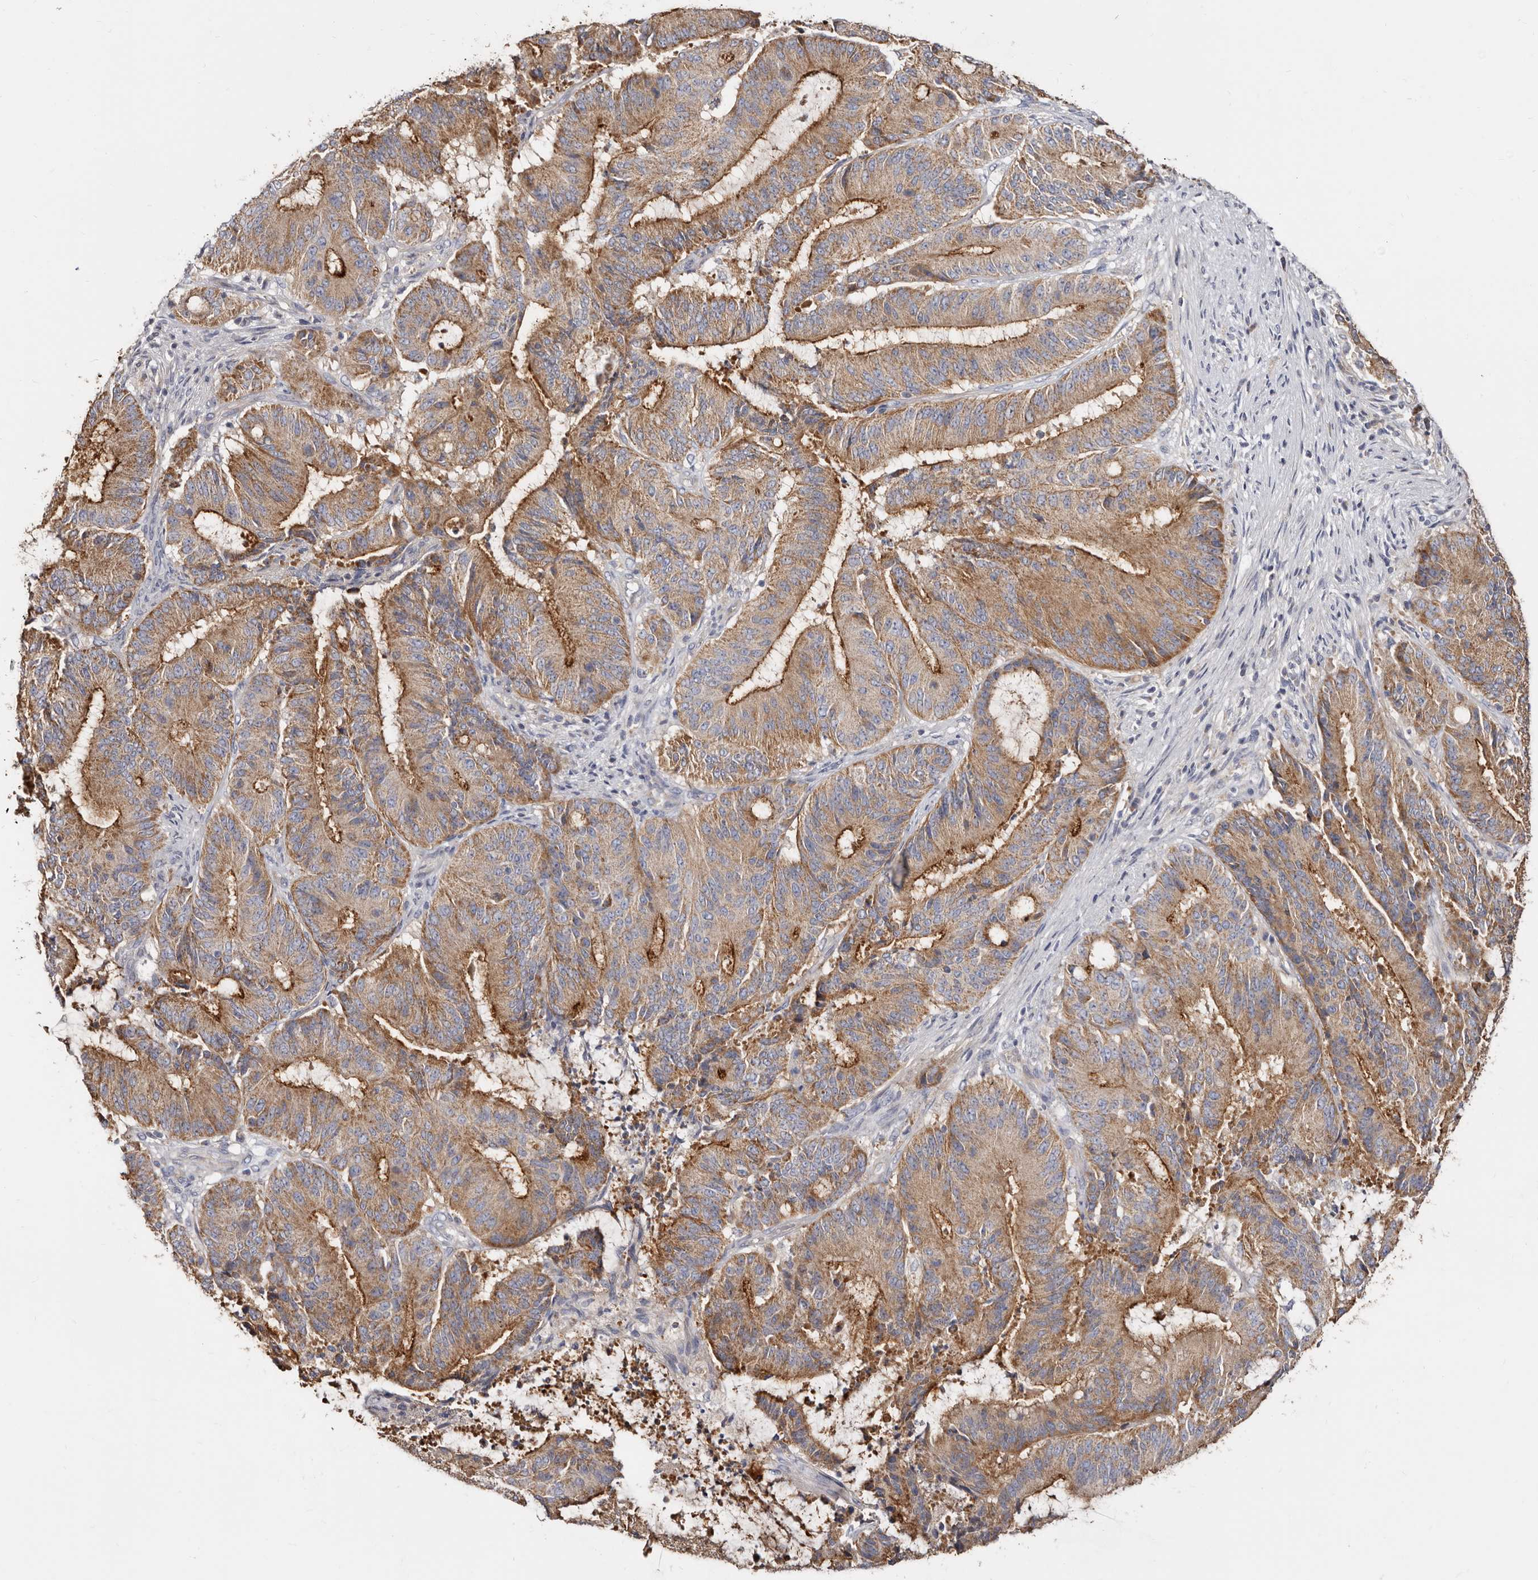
{"staining": {"intensity": "moderate", "quantity": ">75%", "location": "cytoplasmic/membranous"}, "tissue": "liver cancer", "cell_type": "Tumor cells", "image_type": "cancer", "snomed": [{"axis": "morphology", "description": "Normal tissue, NOS"}, {"axis": "morphology", "description": "Cholangiocarcinoma"}, {"axis": "topography", "description": "Liver"}, {"axis": "topography", "description": "Peripheral nerve tissue"}], "caption": "Liver cancer stained with a protein marker exhibits moderate staining in tumor cells.", "gene": "BAIAP2L1", "patient": {"sex": "female", "age": 73}}